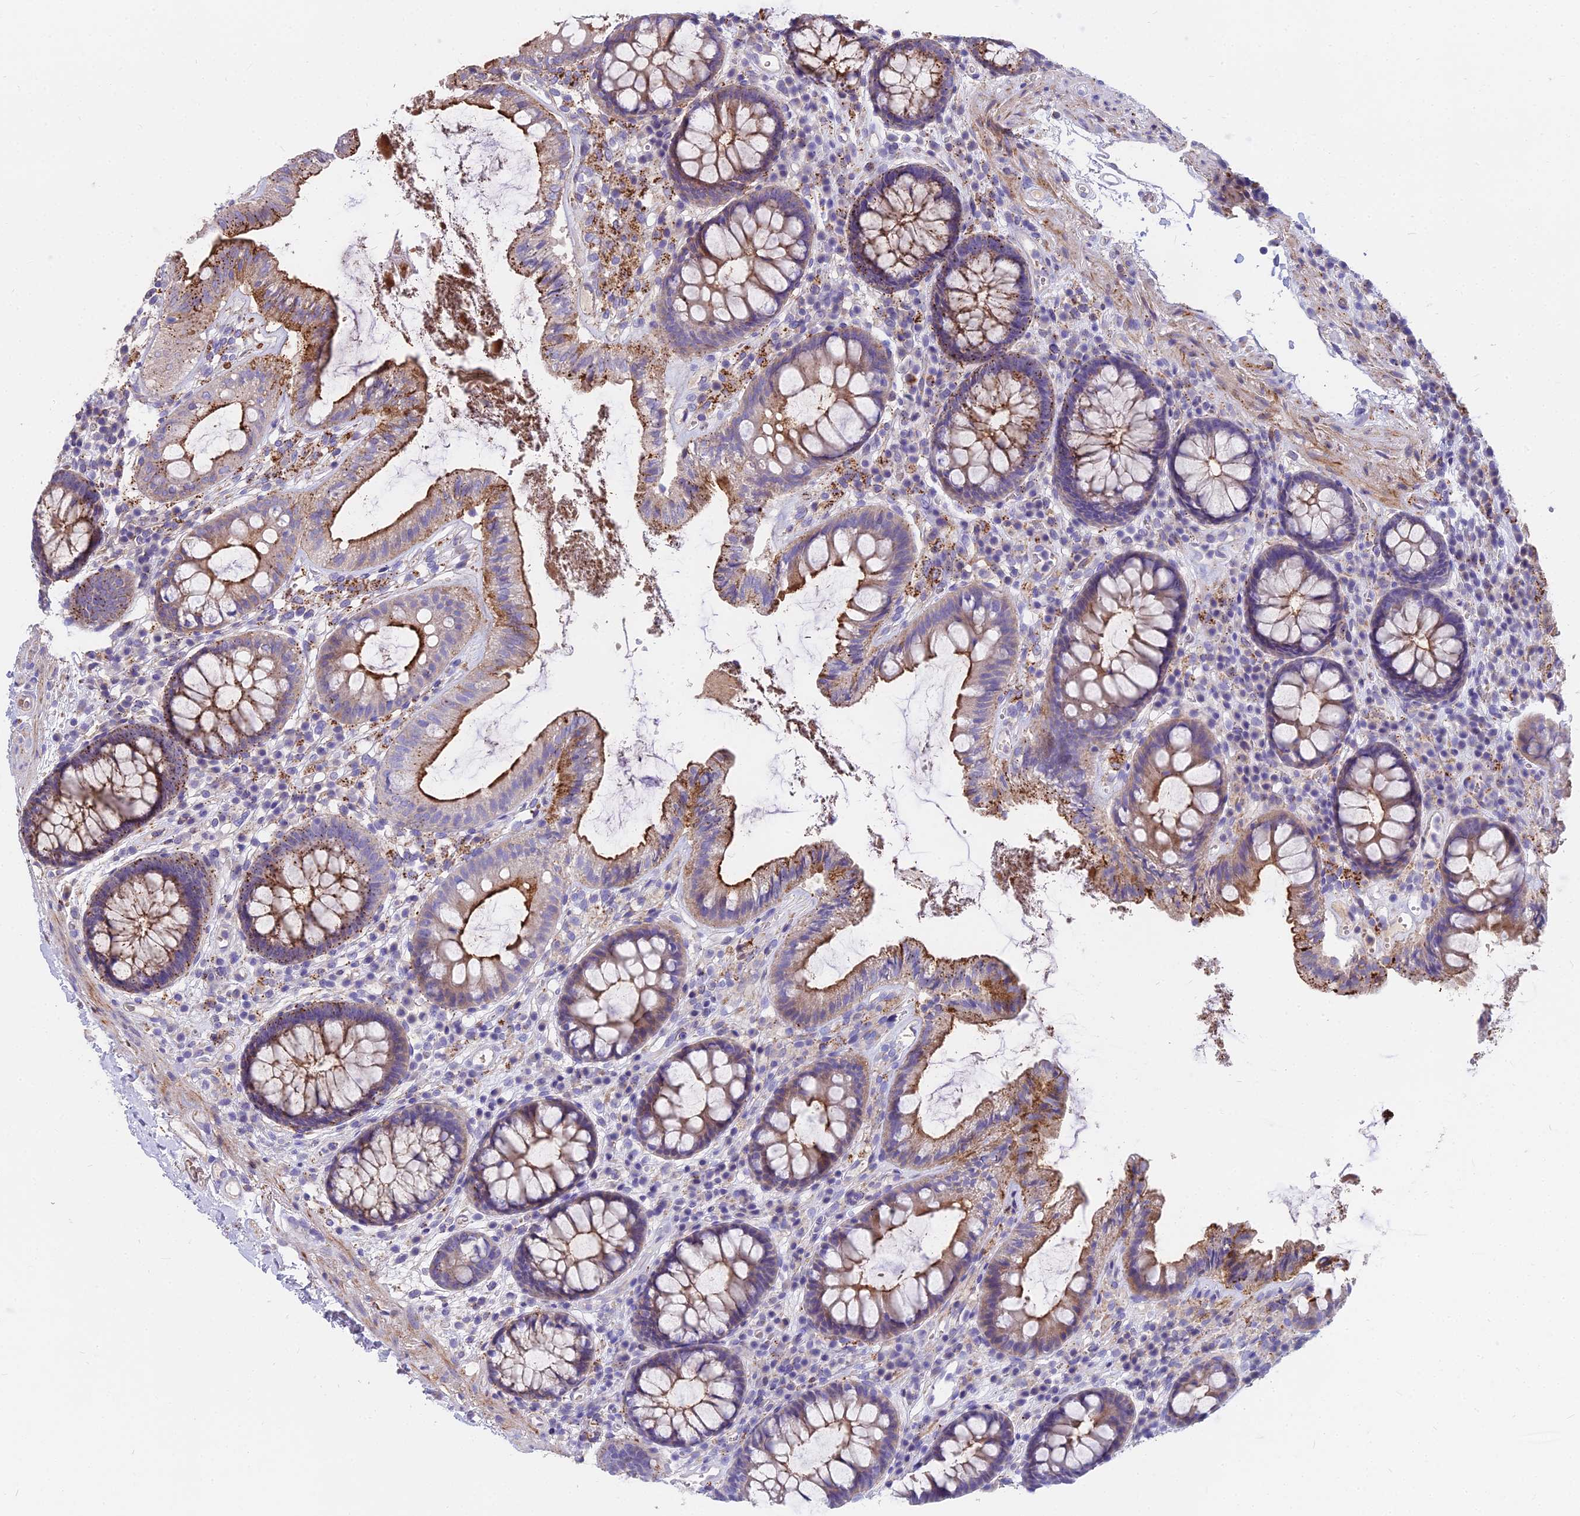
{"staining": {"intensity": "negative", "quantity": "none", "location": "none"}, "tissue": "colon", "cell_type": "Endothelial cells", "image_type": "normal", "snomed": [{"axis": "morphology", "description": "Normal tissue, NOS"}, {"axis": "topography", "description": "Colon"}], "caption": "This is an immunohistochemistry (IHC) image of unremarkable human colon. There is no staining in endothelial cells.", "gene": "FRMPD1", "patient": {"sex": "male", "age": 84}}